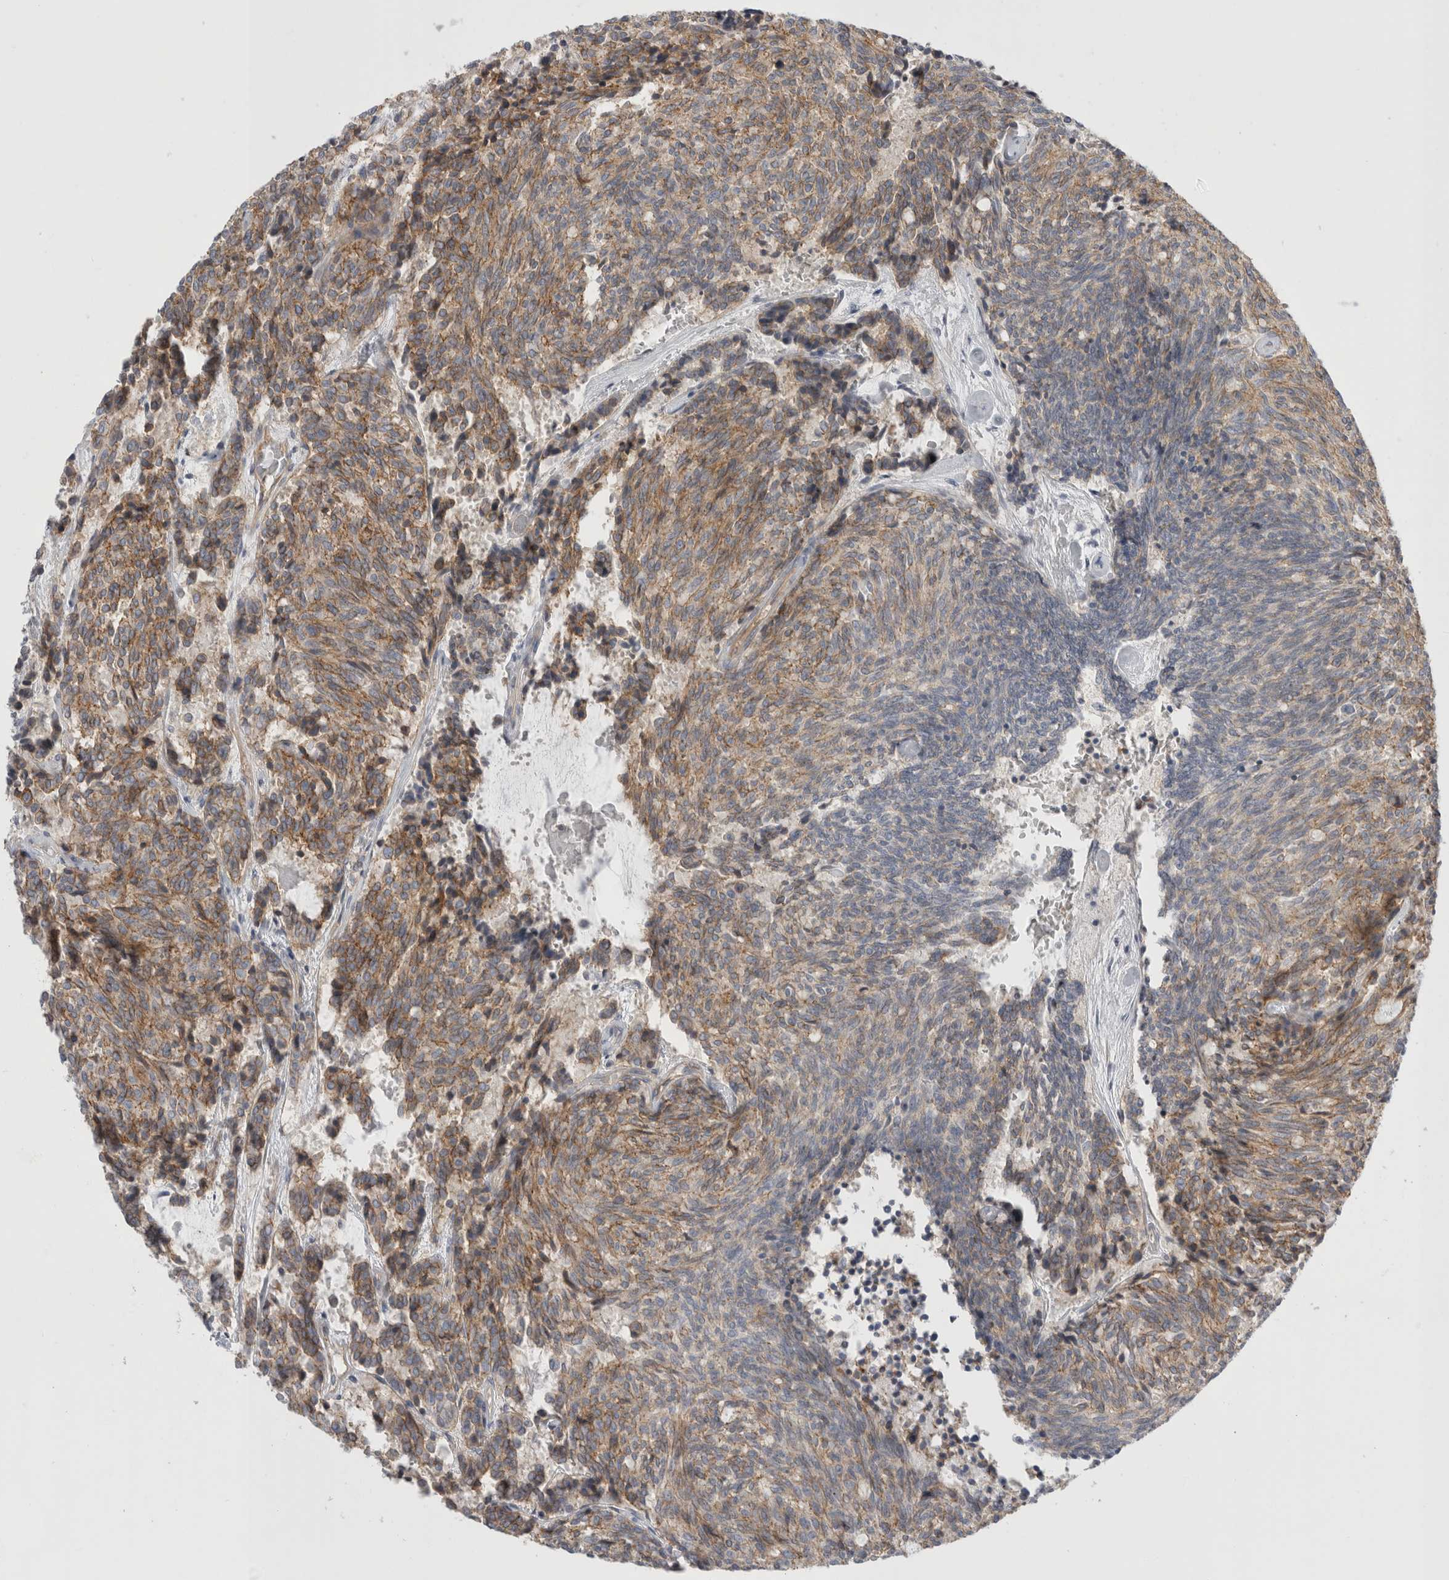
{"staining": {"intensity": "moderate", "quantity": ">75%", "location": "cytoplasmic/membranous"}, "tissue": "carcinoid", "cell_type": "Tumor cells", "image_type": "cancer", "snomed": [{"axis": "morphology", "description": "Carcinoid, malignant, NOS"}, {"axis": "topography", "description": "Pancreas"}], "caption": "Immunohistochemical staining of carcinoid (malignant) shows medium levels of moderate cytoplasmic/membranous staining in about >75% of tumor cells.", "gene": "VANGL1", "patient": {"sex": "female", "age": 54}}